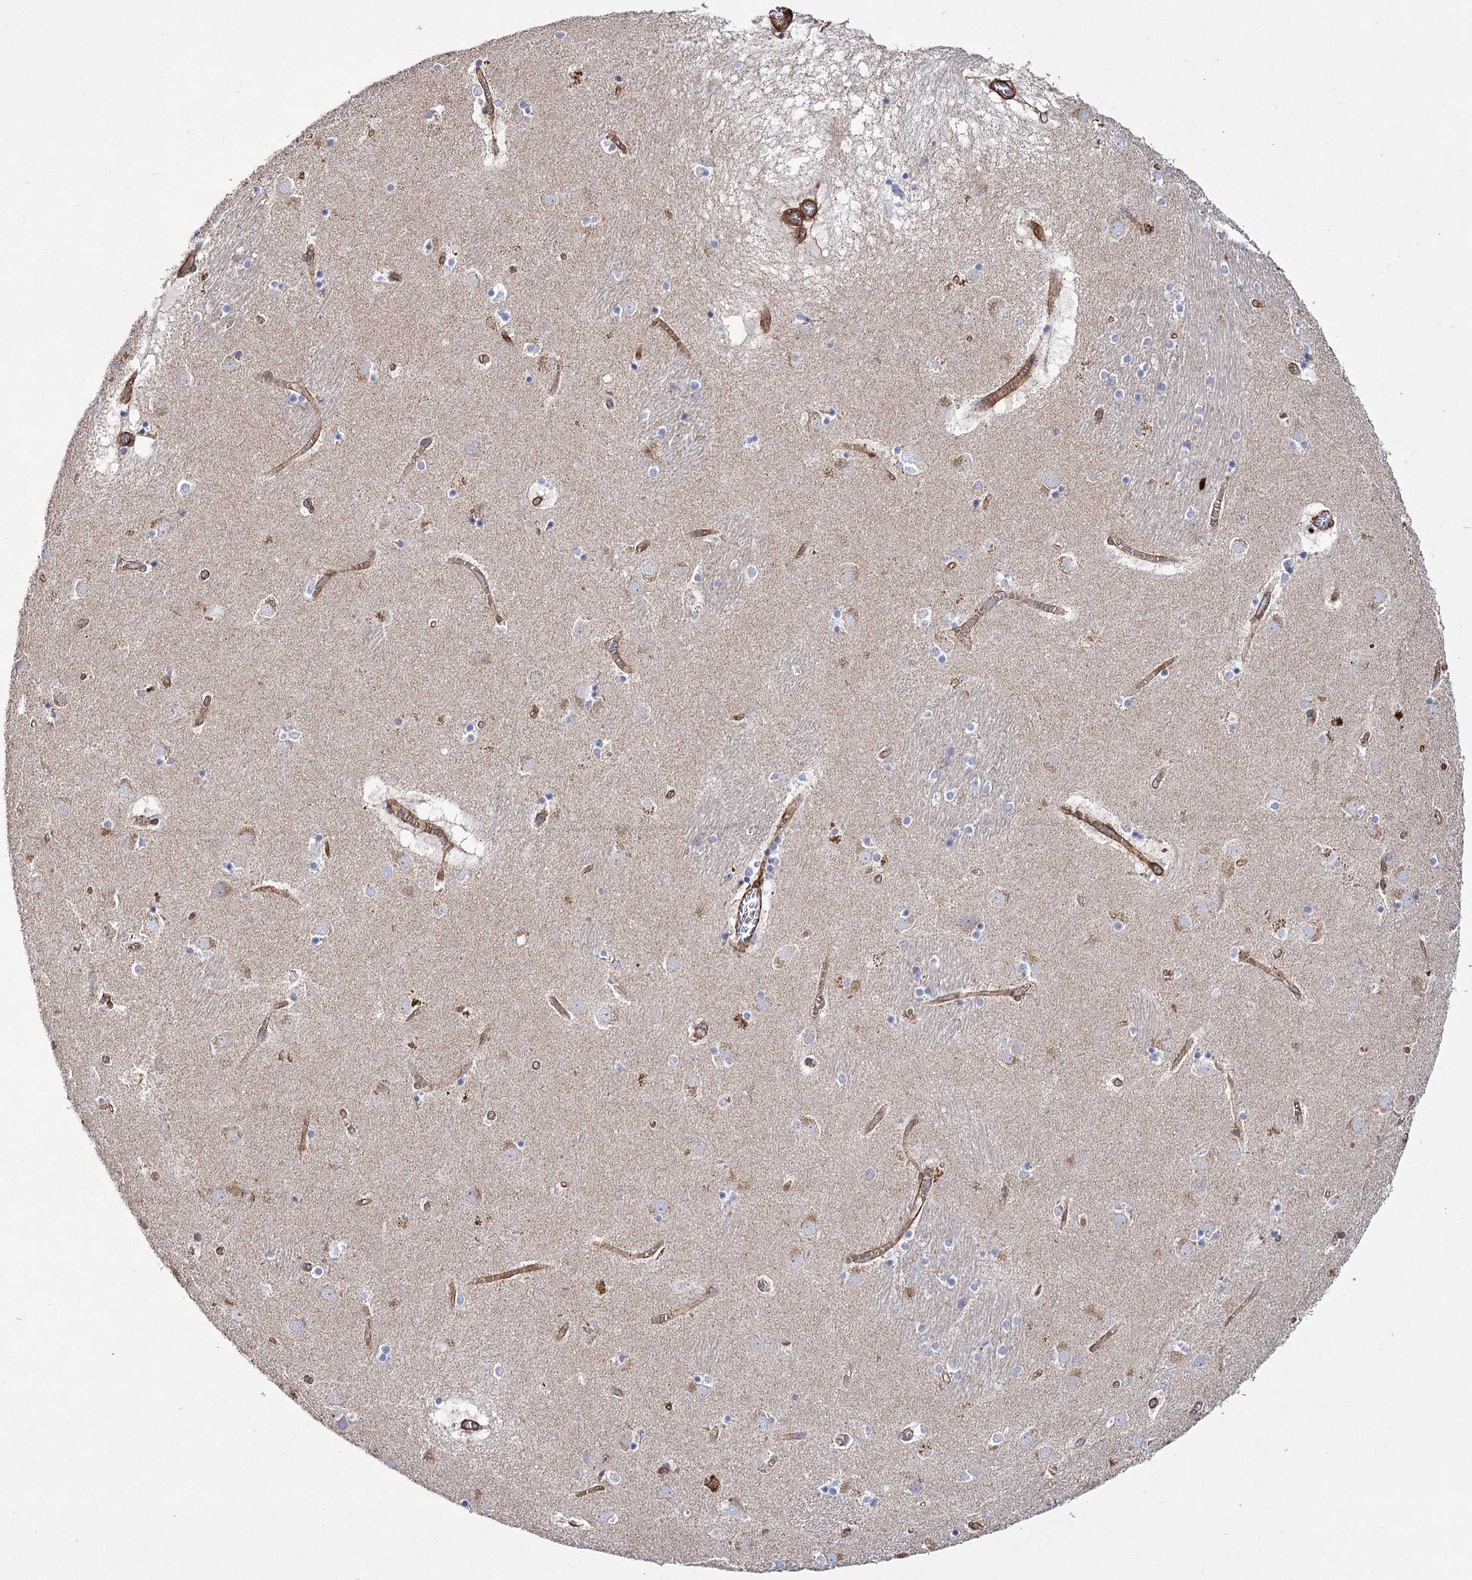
{"staining": {"intensity": "negative", "quantity": "none", "location": "none"}, "tissue": "caudate", "cell_type": "Glial cells", "image_type": "normal", "snomed": [{"axis": "morphology", "description": "Normal tissue, NOS"}, {"axis": "topography", "description": "Lateral ventricle wall"}], "caption": "This is an IHC micrograph of benign human caudate. There is no staining in glial cells.", "gene": "TMEM164", "patient": {"sex": "male", "age": 70}}